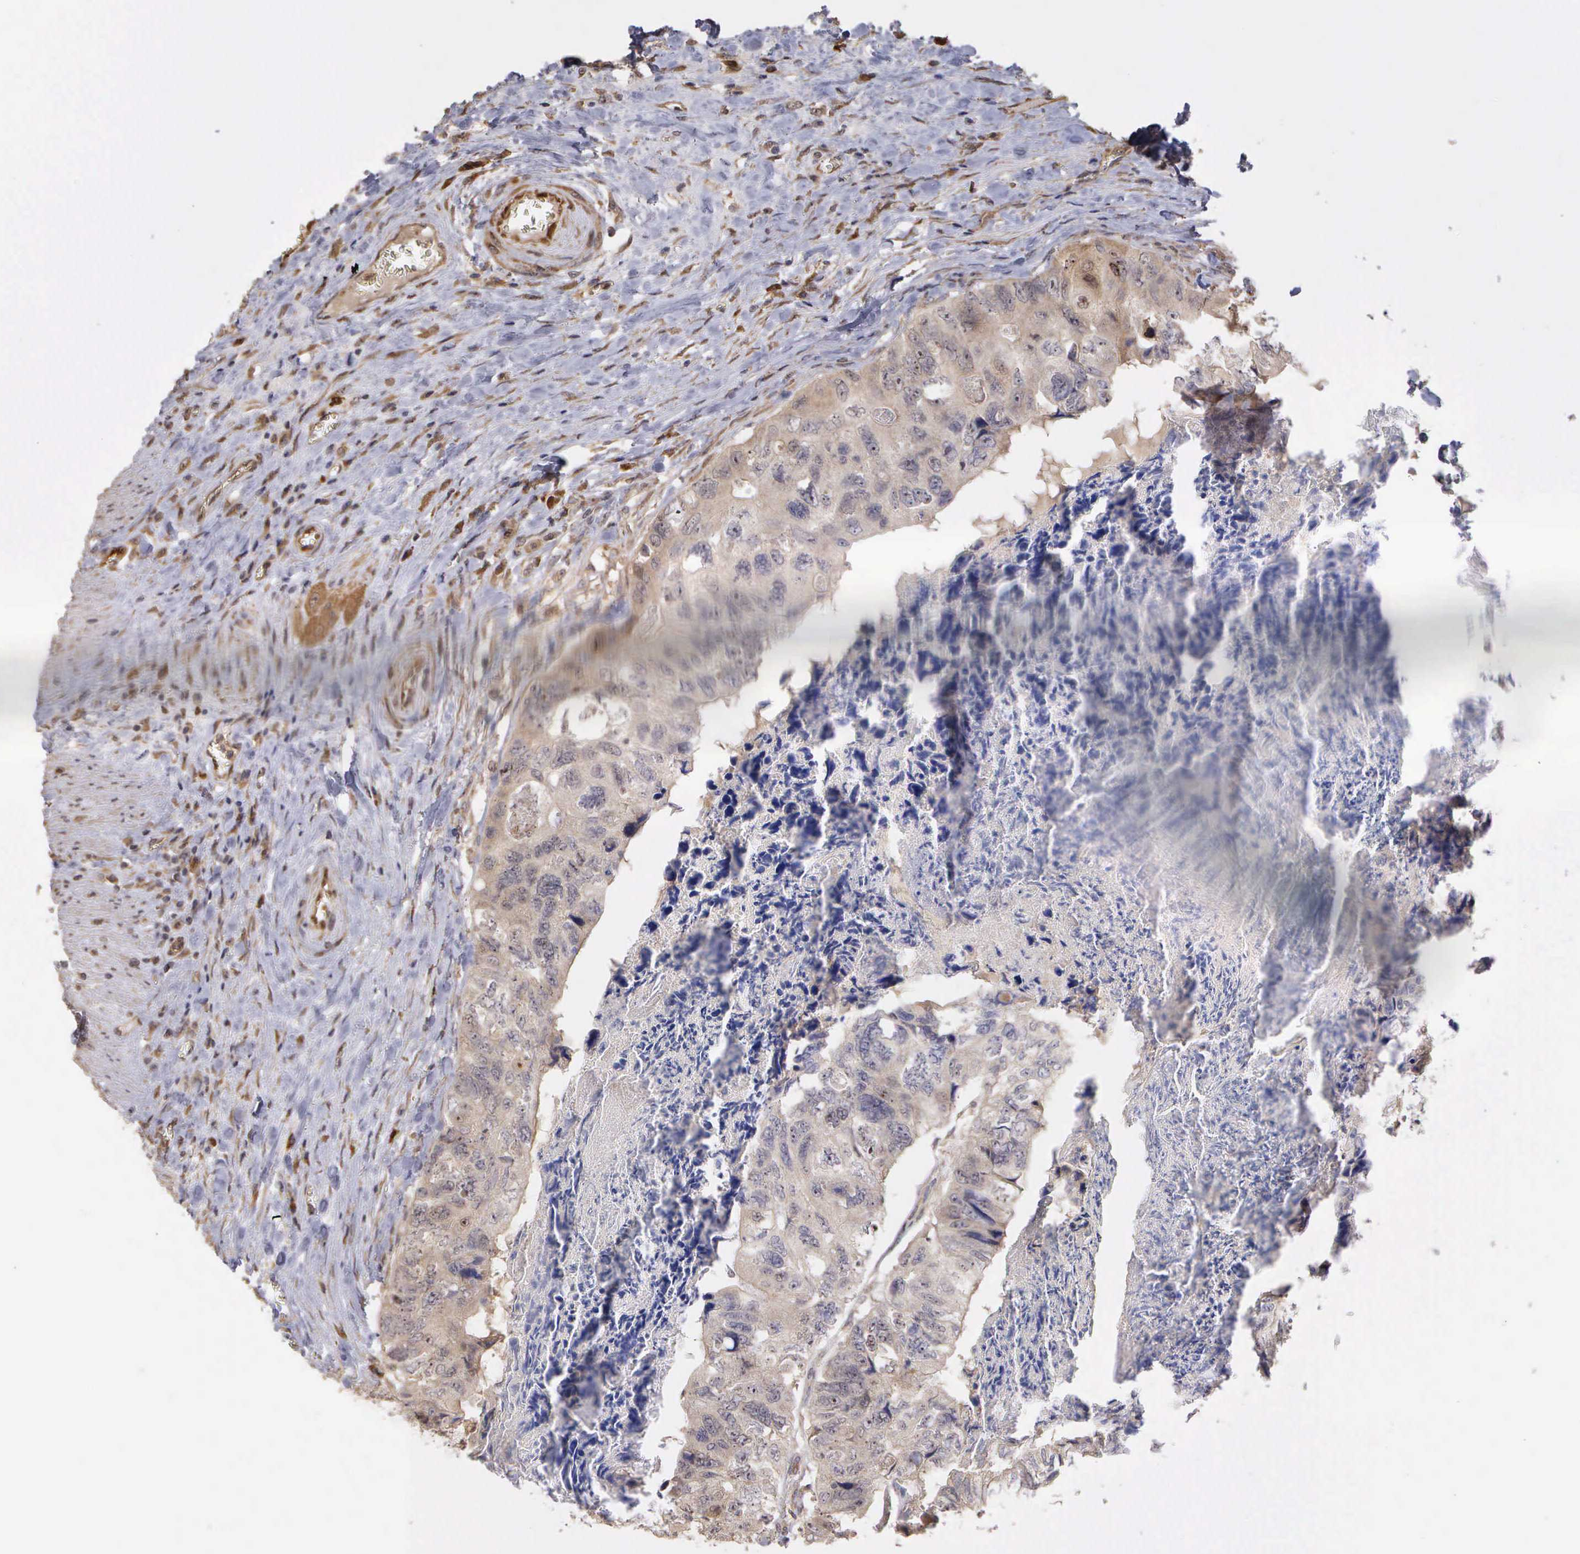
{"staining": {"intensity": "weak", "quantity": "25%-75%", "location": "cytoplasmic/membranous"}, "tissue": "colorectal cancer", "cell_type": "Tumor cells", "image_type": "cancer", "snomed": [{"axis": "morphology", "description": "Adenocarcinoma, NOS"}, {"axis": "topography", "description": "Rectum"}], "caption": "Colorectal adenocarcinoma stained with DAB (3,3'-diaminobenzidine) immunohistochemistry displays low levels of weak cytoplasmic/membranous staining in approximately 25%-75% of tumor cells.", "gene": "DNAJB7", "patient": {"sex": "female", "age": 82}}